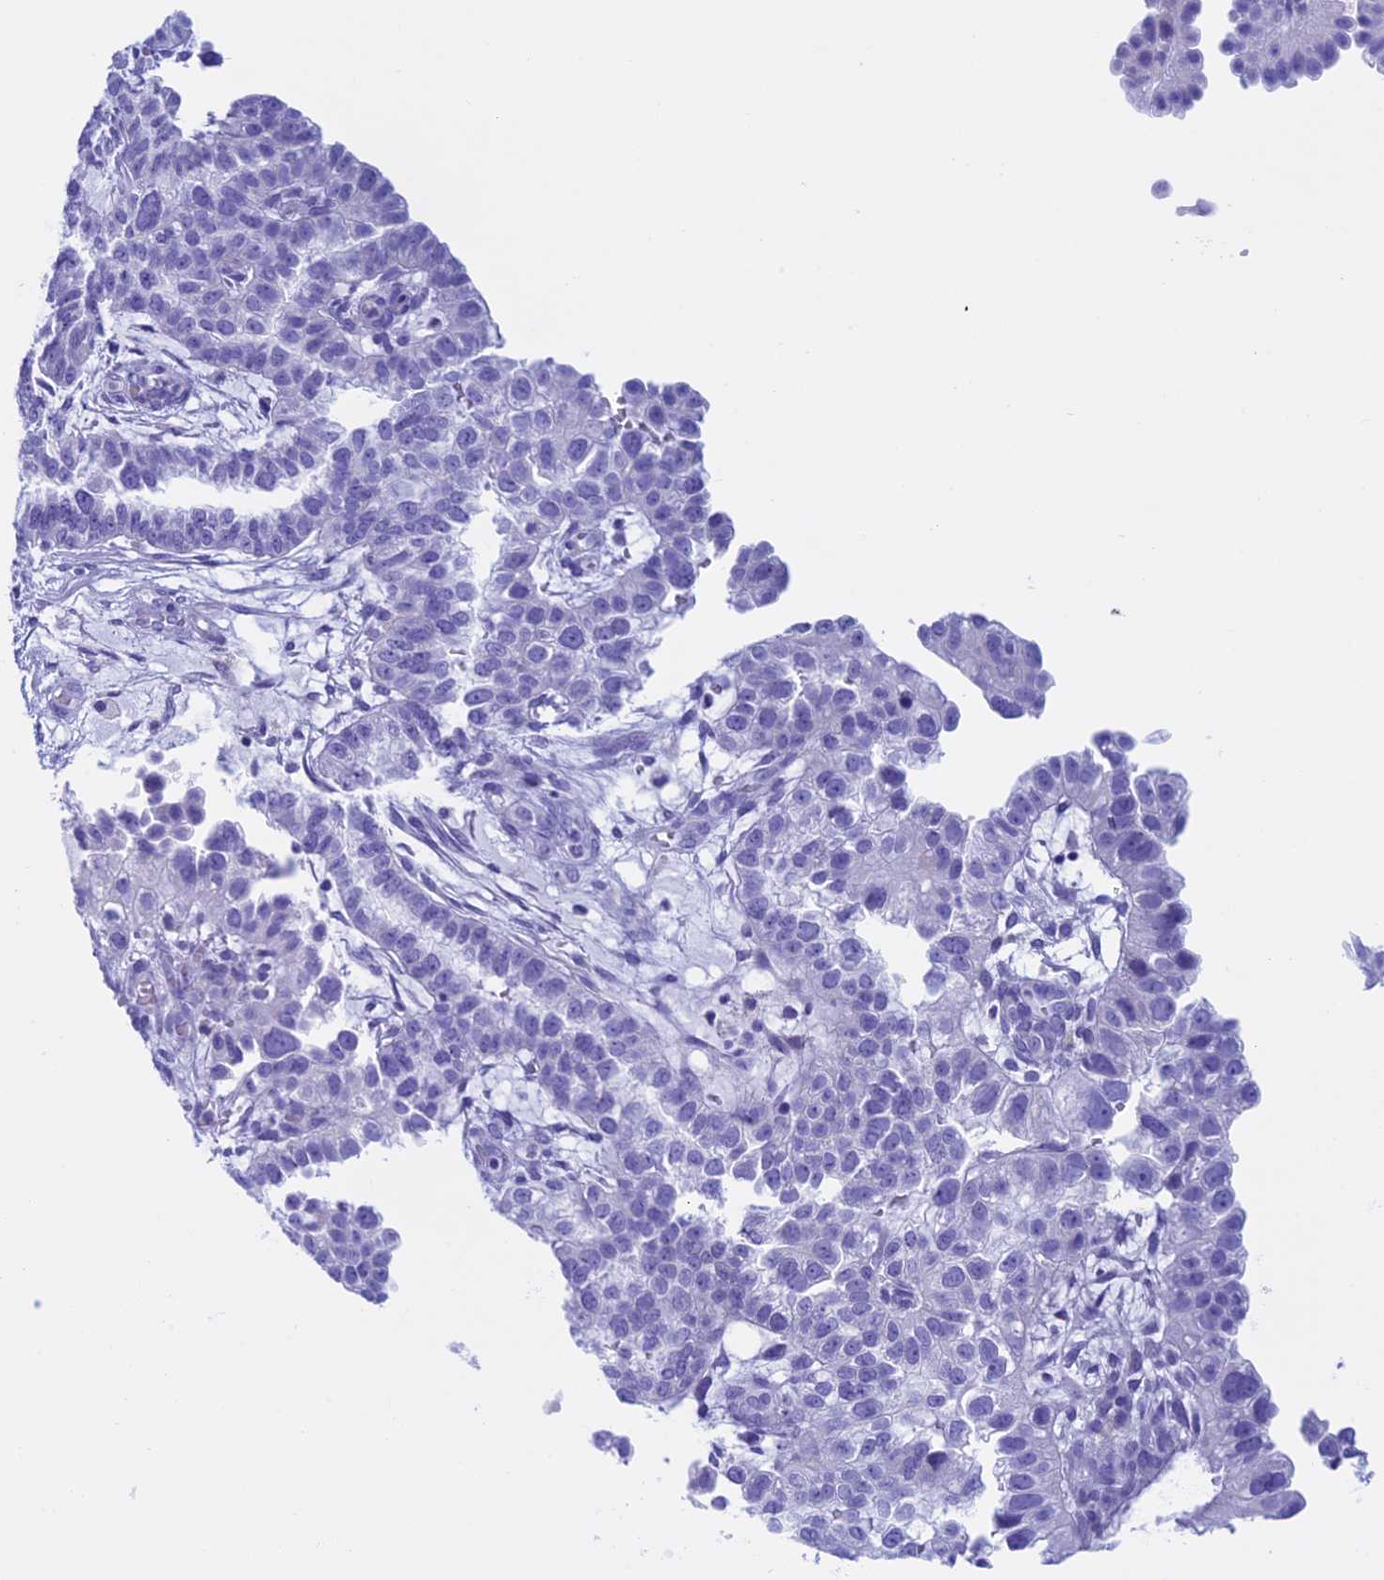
{"staining": {"intensity": "negative", "quantity": "none", "location": "none"}, "tissue": "endometrial cancer", "cell_type": "Tumor cells", "image_type": "cancer", "snomed": [{"axis": "morphology", "description": "Adenocarcinoma, NOS"}, {"axis": "topography", "description": "Endometrium"}], "caption": "DAB (3,3'-diaminobenzidine) immunohistochemical staining of human endometrial cancer reveals no significant staining in tumor cells.", "gene": "FAM169A", "patient": {"sex": "female", "age": 85}}